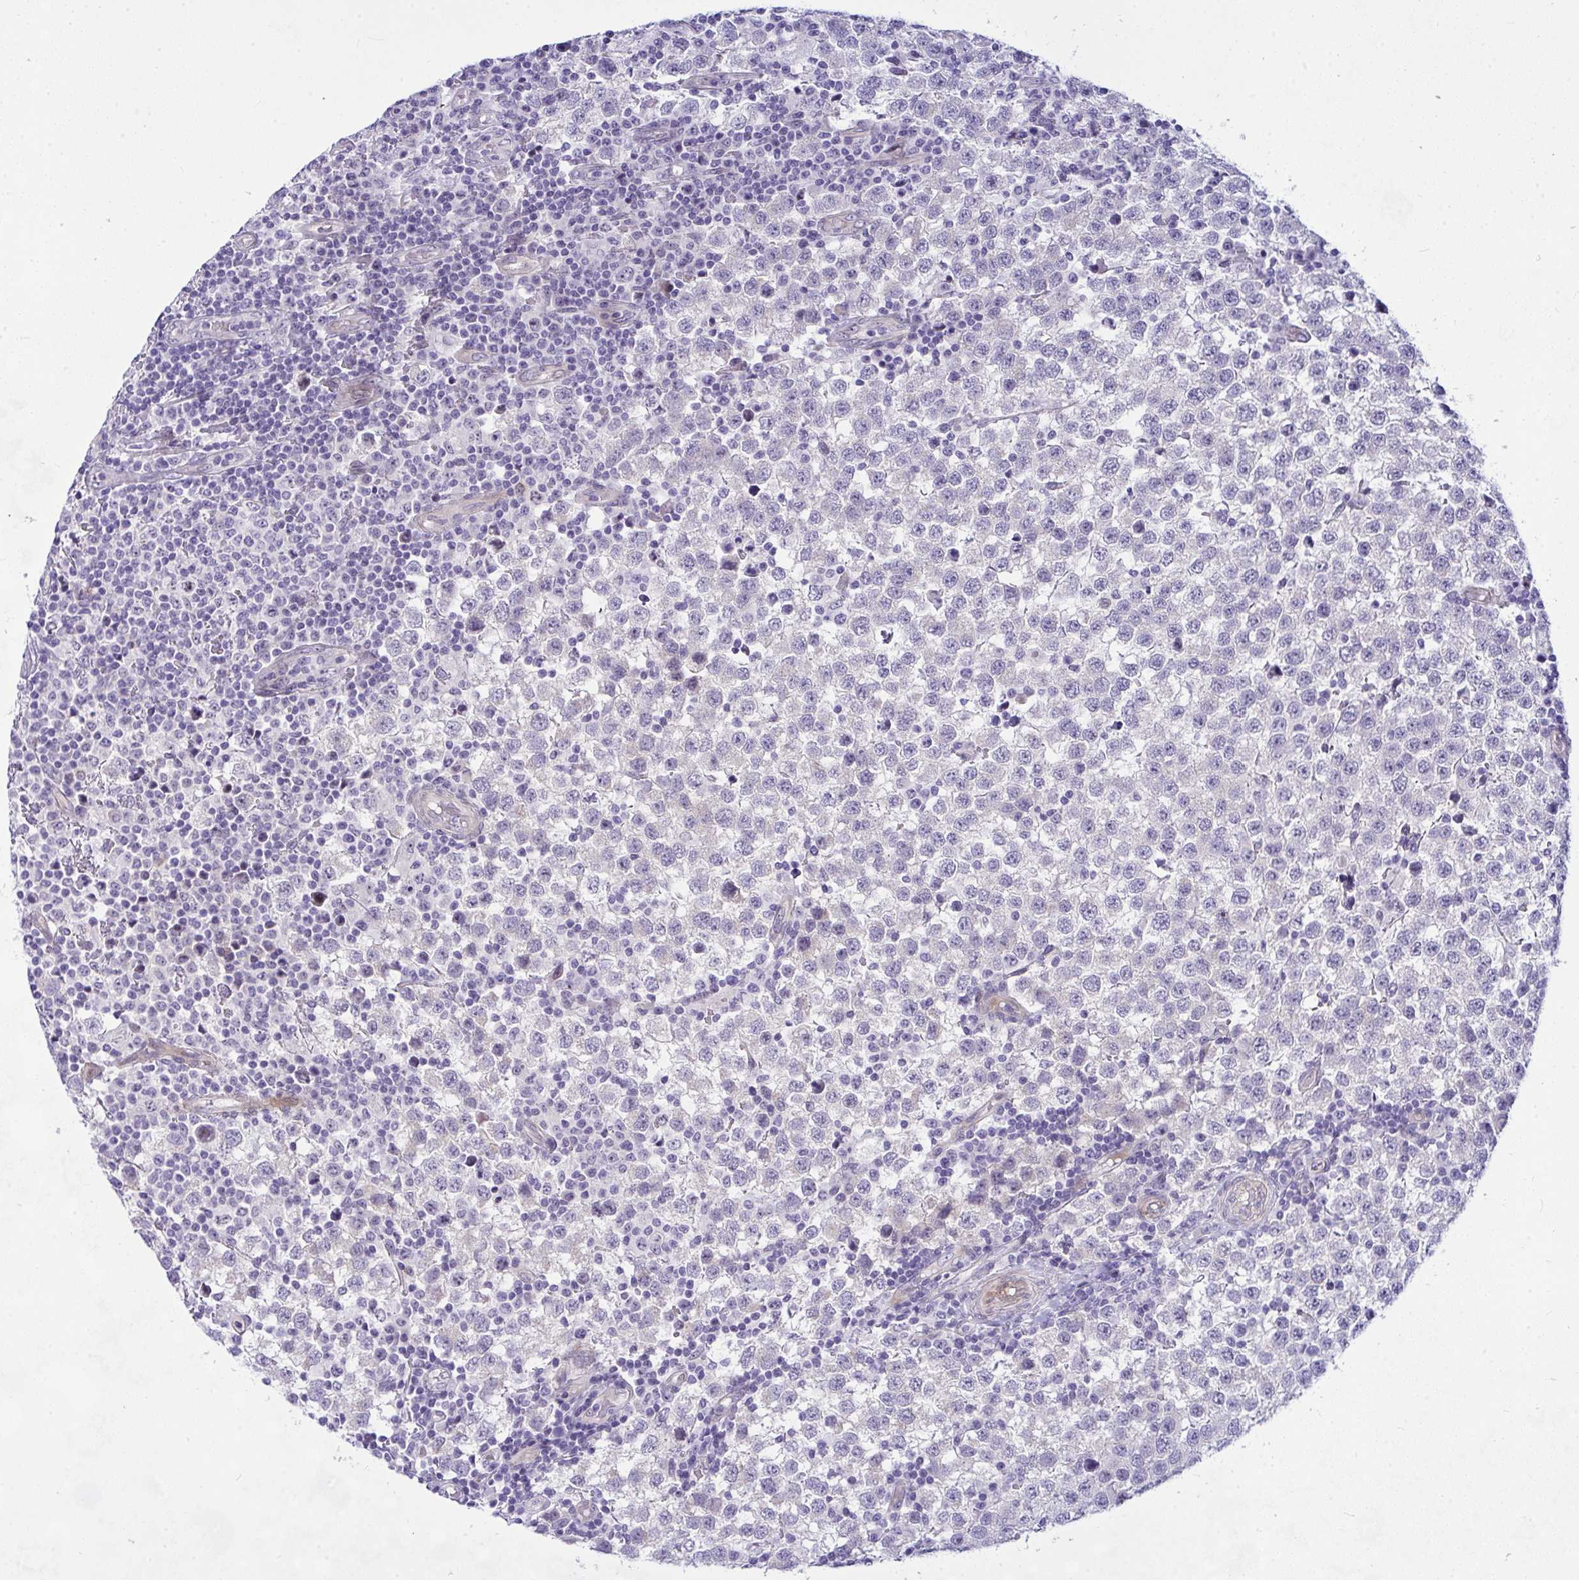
{"staining": {"intensity": "negative", "quantity": "none", "location": "none"}, "tissue": "testis cancer", "cell_type": "Tumor cells", "image_type": "cancer", "snomed": [{"axis": "morphology", "description": "Seminoma, NOS"}, {"axis": "topography", "description": "Testis"}], "caption": "Tumor cells are negative for protein expression in human testis seminoma.", "gene": "NFXL1", "patient": {"sex": "male", "age": 34}}